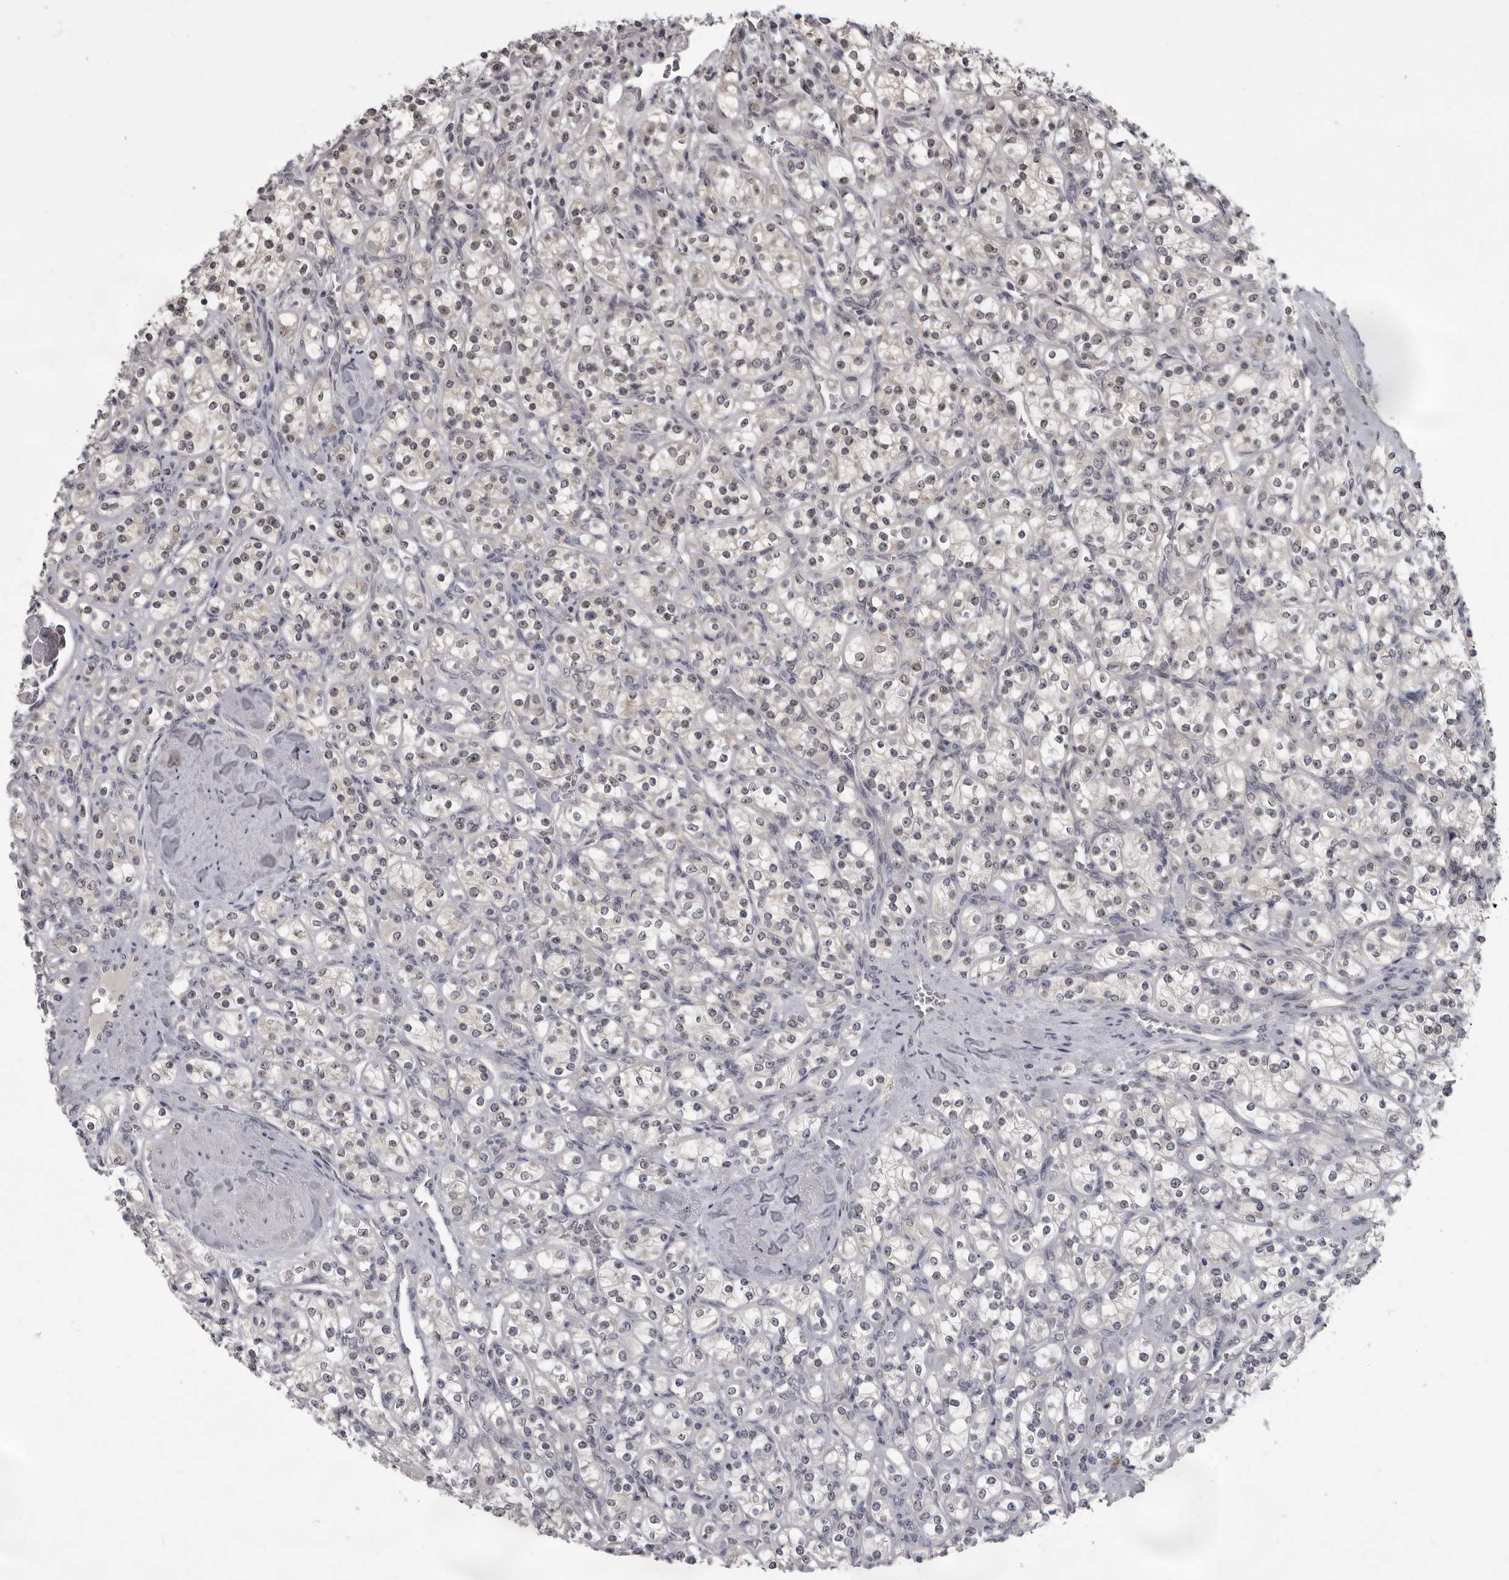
{"staining": {"intensity": "weak", "quantity": "<25%", "location": "nuclear"}, "tissue": "renal cancer", "cell_type": "Tumor cells", "image_type": "cancer", "snomed": [{"axis": "morphology", "description": "Adenocarcinoma, NOS"}, {"axis": "topography", "description": "Kidney"}], "caption": "Tumor cells are negative for brown protein staining in renal adenocarcinoma. (Immunohistochemistry, brightfield microscopy, high magnification).", "gene": "MRTO4", "patient": {"sex": "male", "age": 77}}